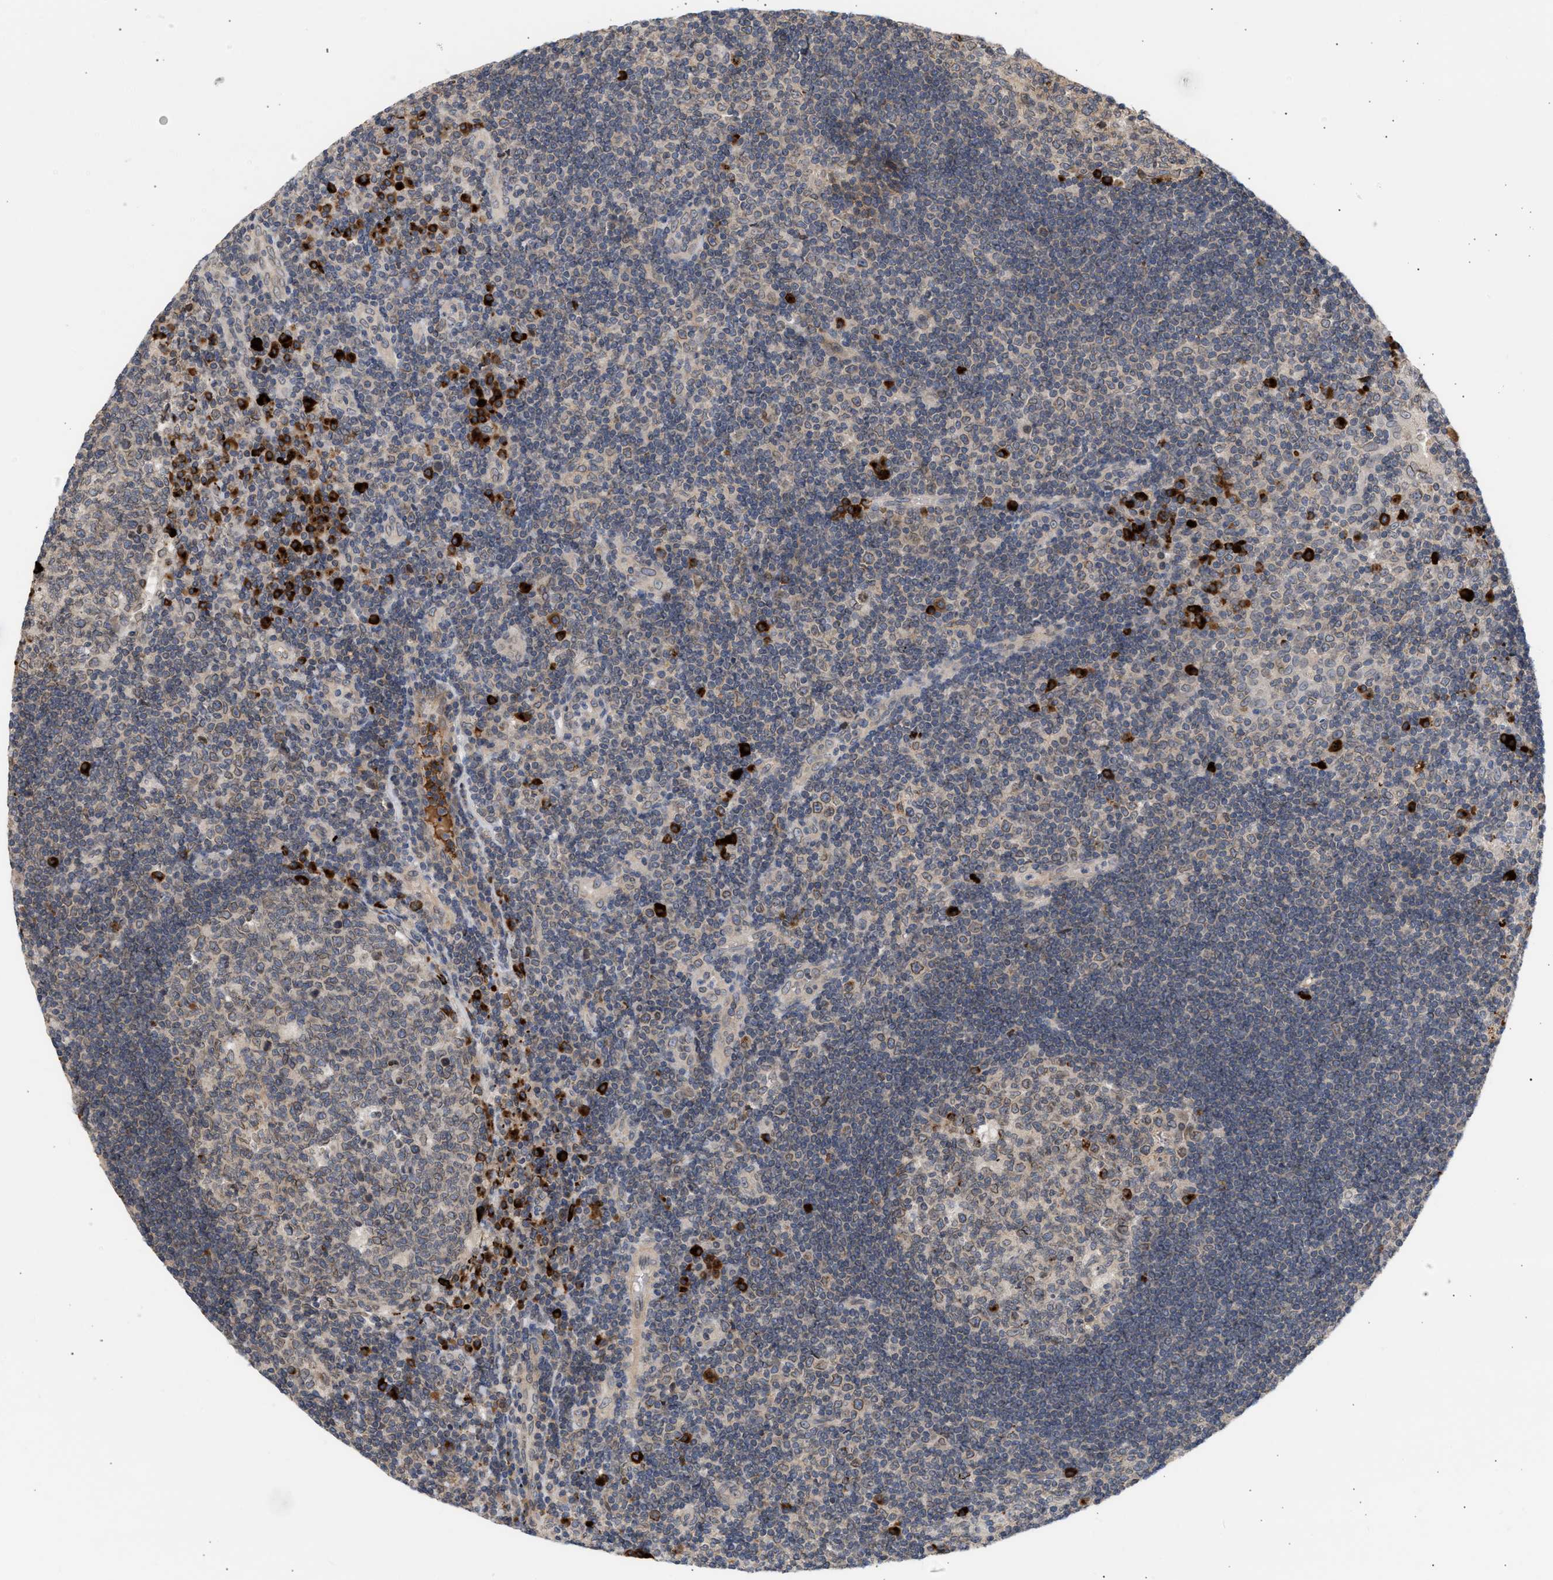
{"staining": {"intensity": "weak", "quantity": "25%-75%", "location": "cytoplasmic/membranous,nuclear"}, "tissue": "tonsil", "cell_type": "Germinal center cells", "image_type": "normal", "snomed": [{"axis": "morphology", "description": "Normal tissue, NOS"}, {"axis": "topography", "description": "Tonsil"}], "caption": "IHC micrograph of normal human tonsil stained for a protein (brown), which demonstrates low levels of weak cytoplasmic/membranous,nuclear positivity in about 25%-75% of germinal center cells.", "gene": "NUP62", "patient": {"sex": "female", "age": 40}}